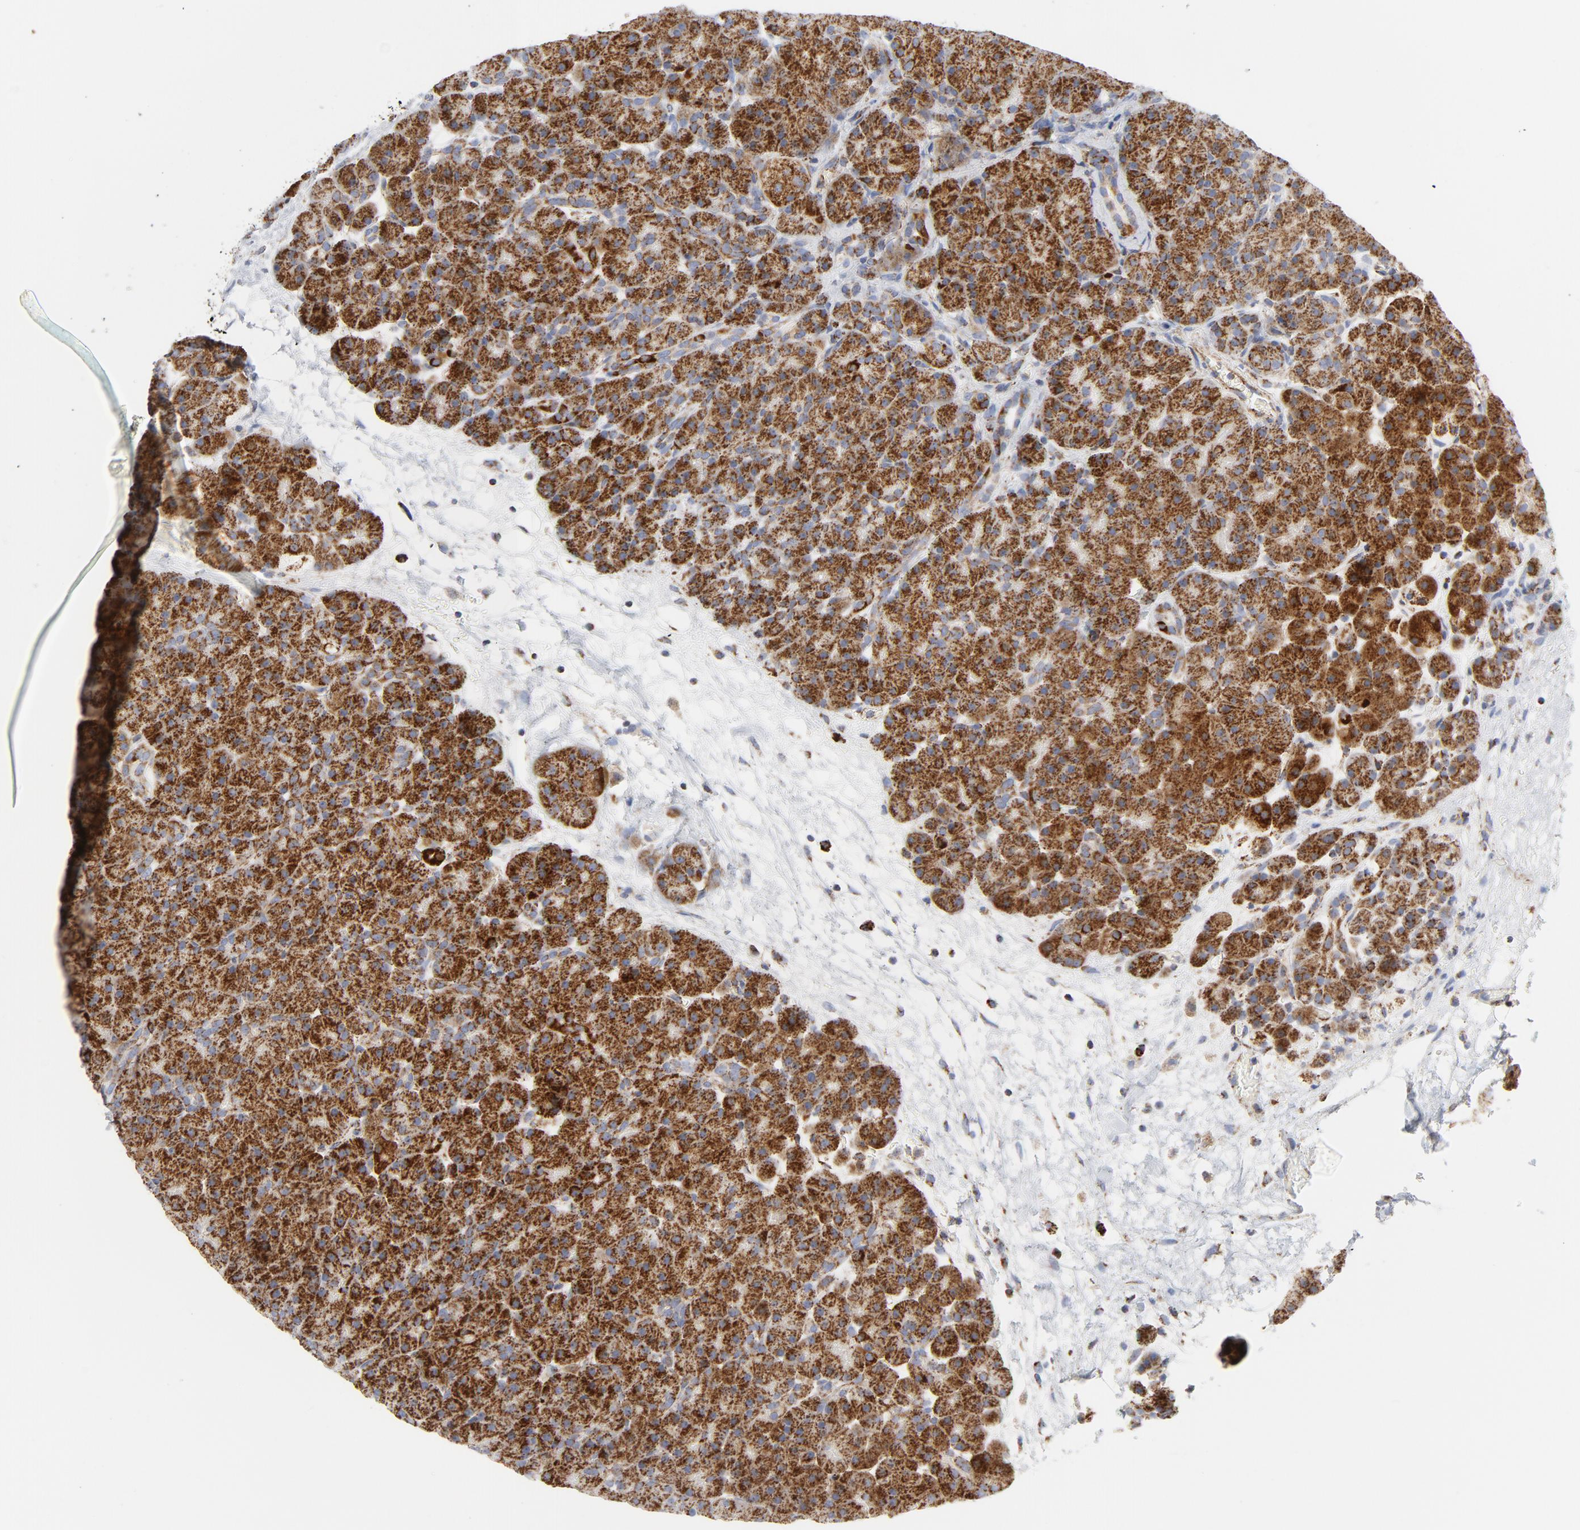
{"staining": {"intensity": "strong", "quantity": ">75%", "location": "cytoplasmic/membranous"}, "tissue": "pancreas", "cell_type": "Exocrine glandular cells", "image_type": "normal", "snomed": [{"axis": "morphology", "description": "Normal tissue, NOS"}, {"axis": "topography", "description": "Pancreas"}], "caption": "Immunohistochemical staining of benign pancreas shows >75% levels of strong cytoplasmic/membranous protein positivity in approximately >75% of exocrine glandular cells. (brown staining indicates protein expression, while blue staining denotes nuclei).", "gene": "CYCS", "patient": {"sex": "male", "age": 66}}